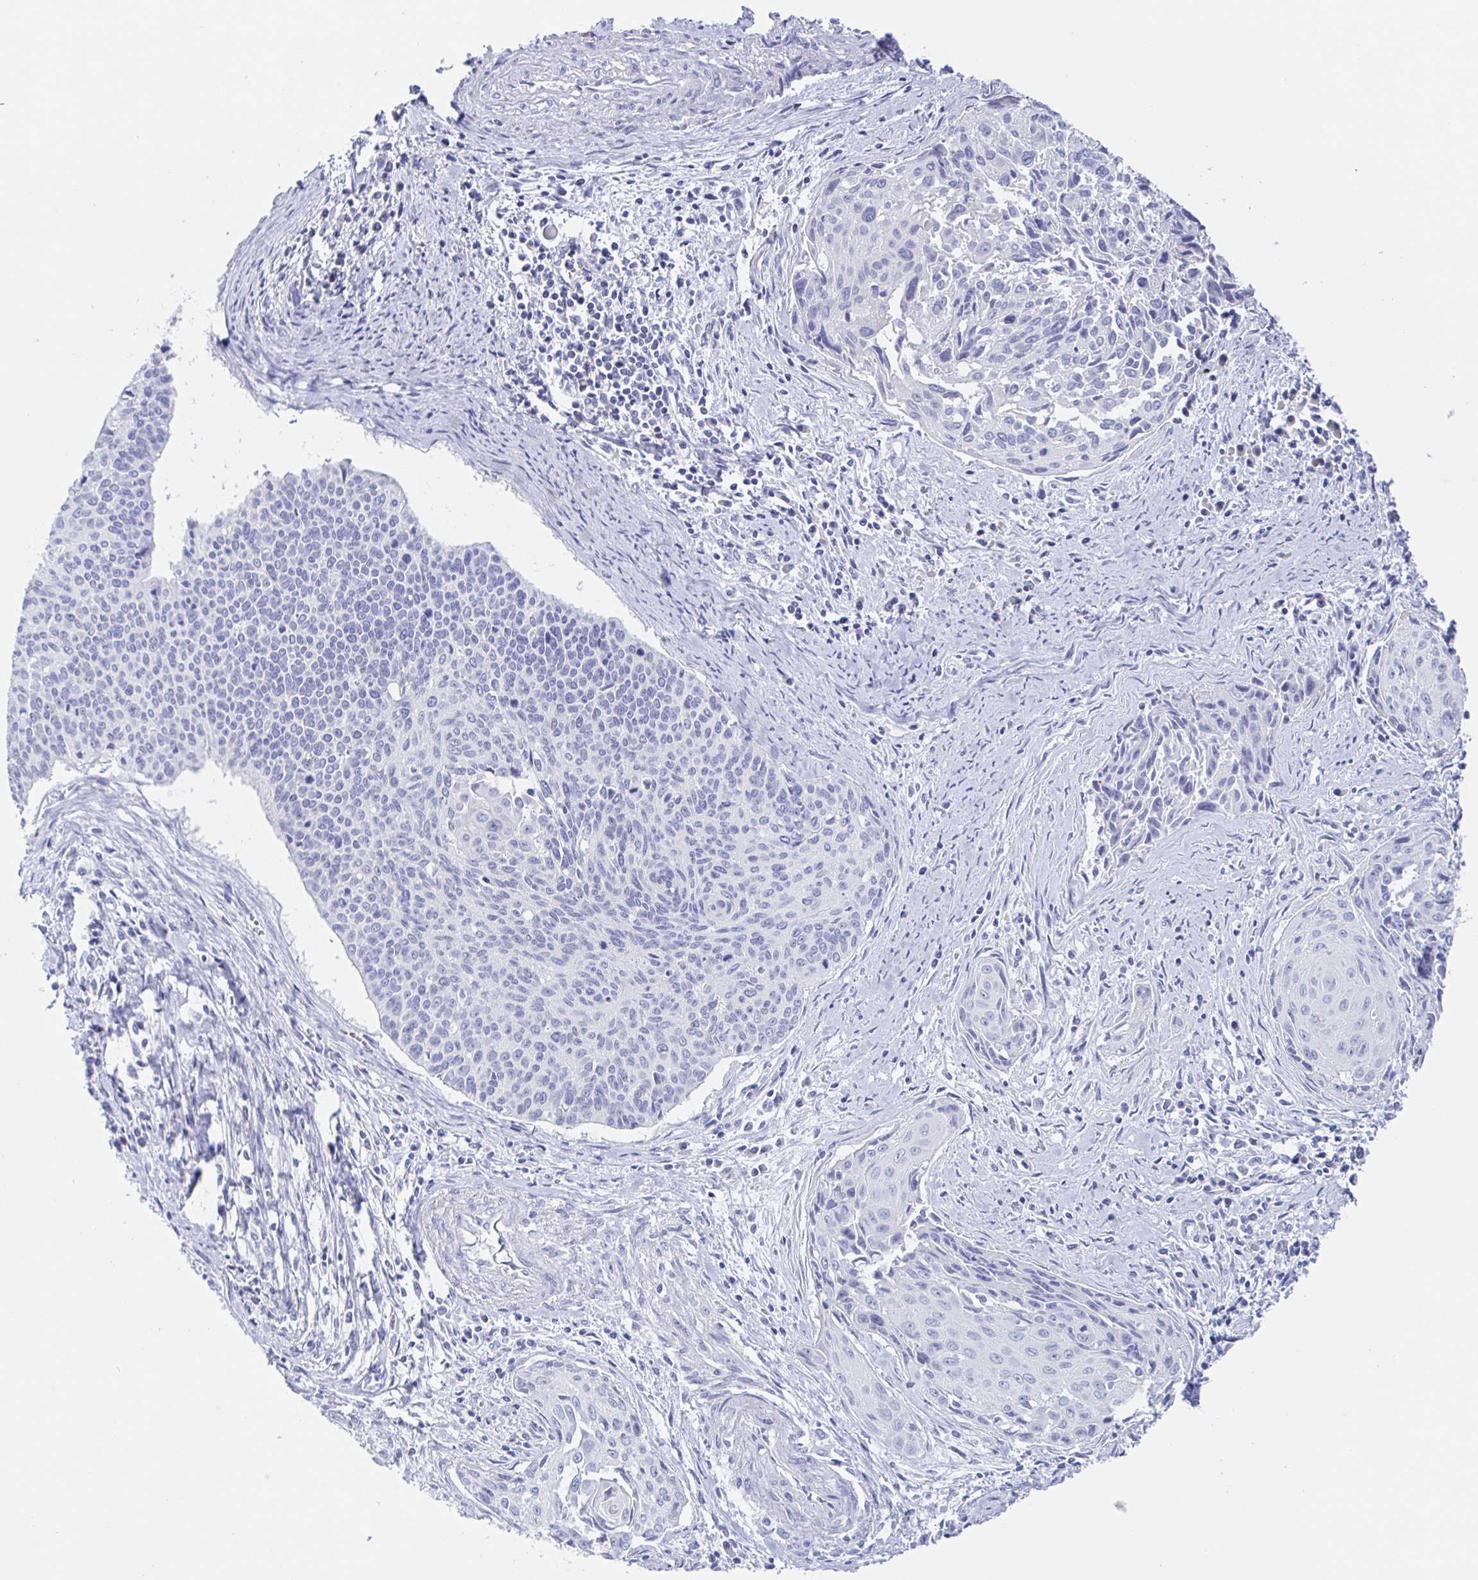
{"staining": {"intensity": "negative", "quantity": "none", "location": "none"}, "tissue": "cervical cancer", "cell_type": "Tumor cells", "image_type": "cancer", "snomed": [{"axis": "morphology", "description": "Squamous cell carcinoma, NOS"}, {"axis": "topography", "description": "Cervix"}], "caption": "DAB immunohistochemical staining of human cervical cancer (squamous cell carcinoma) shows no significant positivity in tumor cells.", "gene": "SIAH3", "patient": {"sex": "female", "age": 55}}